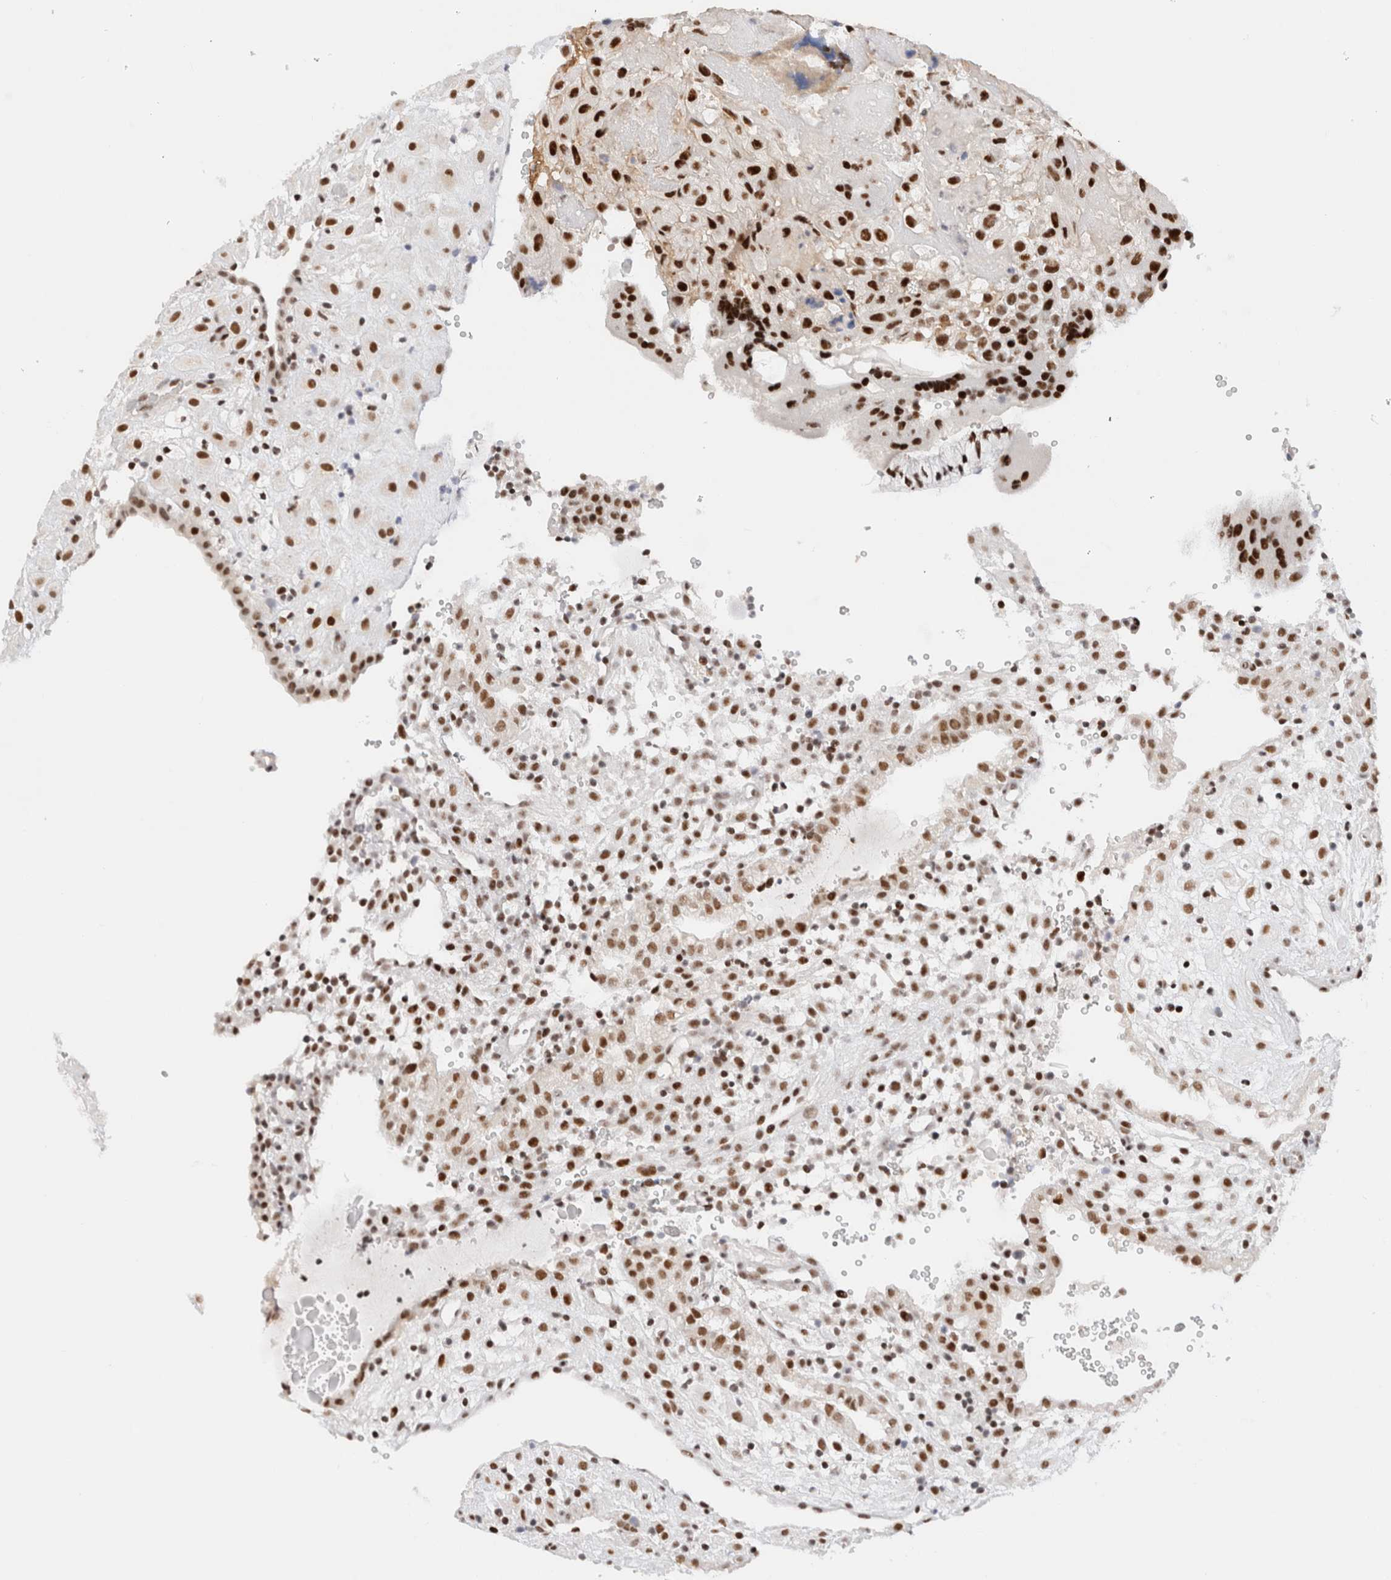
{"staining": {"intensity": "moderate", "quantity": ">75%", "location": "nuclear"}, "tissue": "placenta", "cell_type": "Decidual cells", "image_type": "normal", "snomed": [{"axis": "morphology", "description": "Normal tissue, NOS"}, {"axis": "topography", "description": "Placenta"}], "caption": "Protein expression analysis of normal human placenta reveals moderate nuclear staining in approximately >75% of decidual cells.", "gene": "ZNF282", "patient": {"sex": "female", "age": 18}}